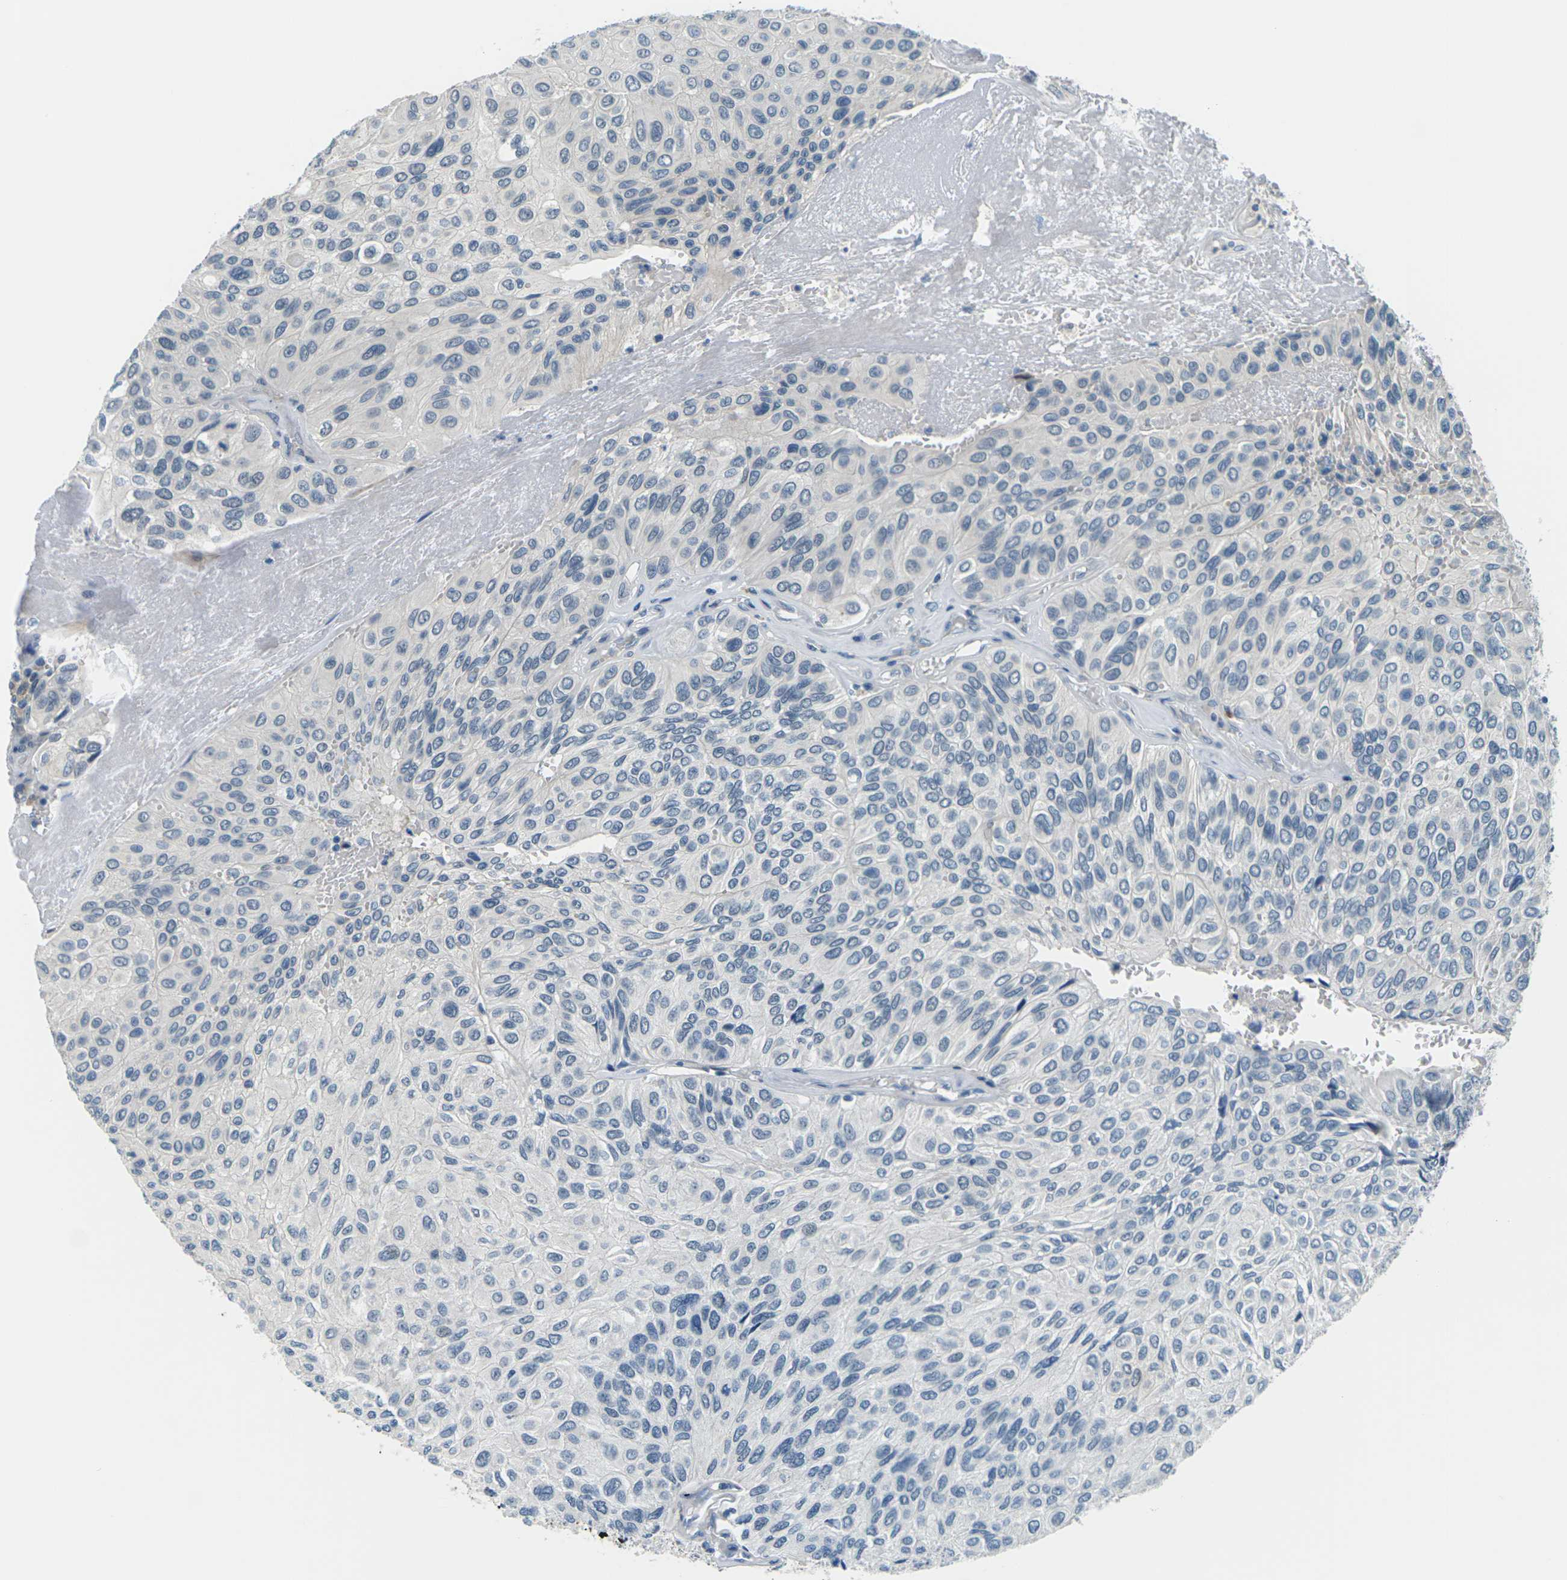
{"staining": {"intensity": "negative", "quantity": "none", "location": "none"}, "tissue": "urothelial cancer", "cell_type": "Tumor cells", "image_type": "cancer", "snomed": [{"axis": "morphology", "description": "Urothelial carcinoma, High grade"}, {"axis": "topography", "description": "Urinary bladder"}], "caption": "A histopathology image of urothelial carcinoma (high-grade) stained for a protein exhibits no brown staining in tumor cells. (Stains: DAB (3,3'-diaminobenzidine) immunohistochemistry (IHC) with hematoxylin counter stain, Microscopy: brightfield microscopy at high magnification).", "gene": "SLC13A3", "patient": {"sex": "male", "age": 66}}